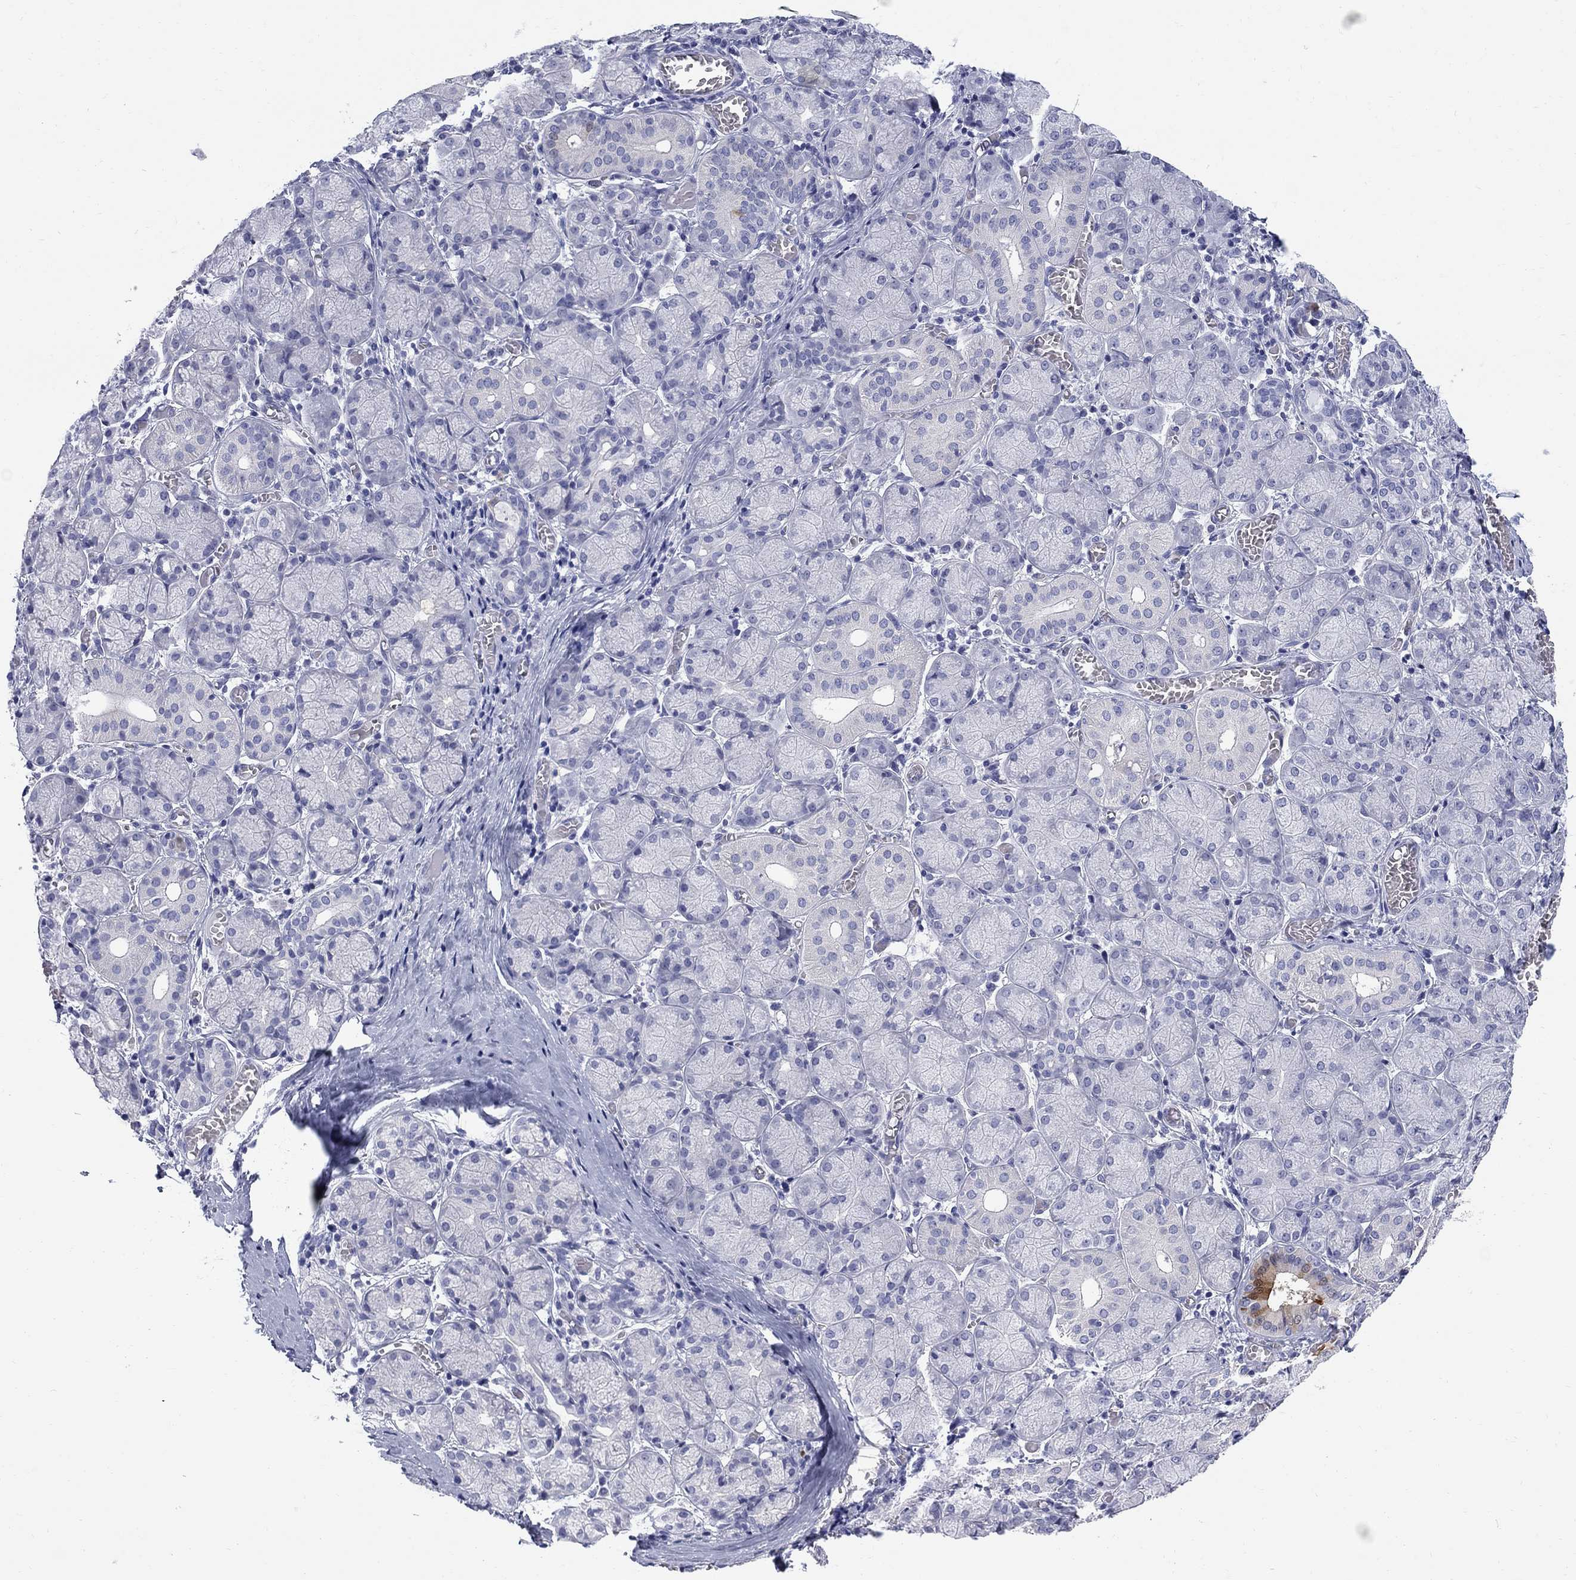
{"staining": {"intensity": "moderate", "quantity": "<25%", "location": "cytoplasmic/membranous"}, "tissue": "salivary gland", "cell_type": "Glandular cells", "image_type": "normal", "snomed": [{"axis": "morphology", "description": "Normal tissue, NOS"}, {"axis": "topography", "description": "Salivary gland"}, {"axis": "topography", "description": "Peripheral nerve tissue"}], "caption": "Protein expression analysis of unremarkable human salivary gland reveals moderate cytoplasmic/membranous staining in about <25% of glandular cells. The protein of interest is stained brown, and the nuclei are stained in blue (DAB IHC with brightfield microscopy, high magnification).", "gene": "SERPINB2", "patient": {"sex": "female", "age": 24}}